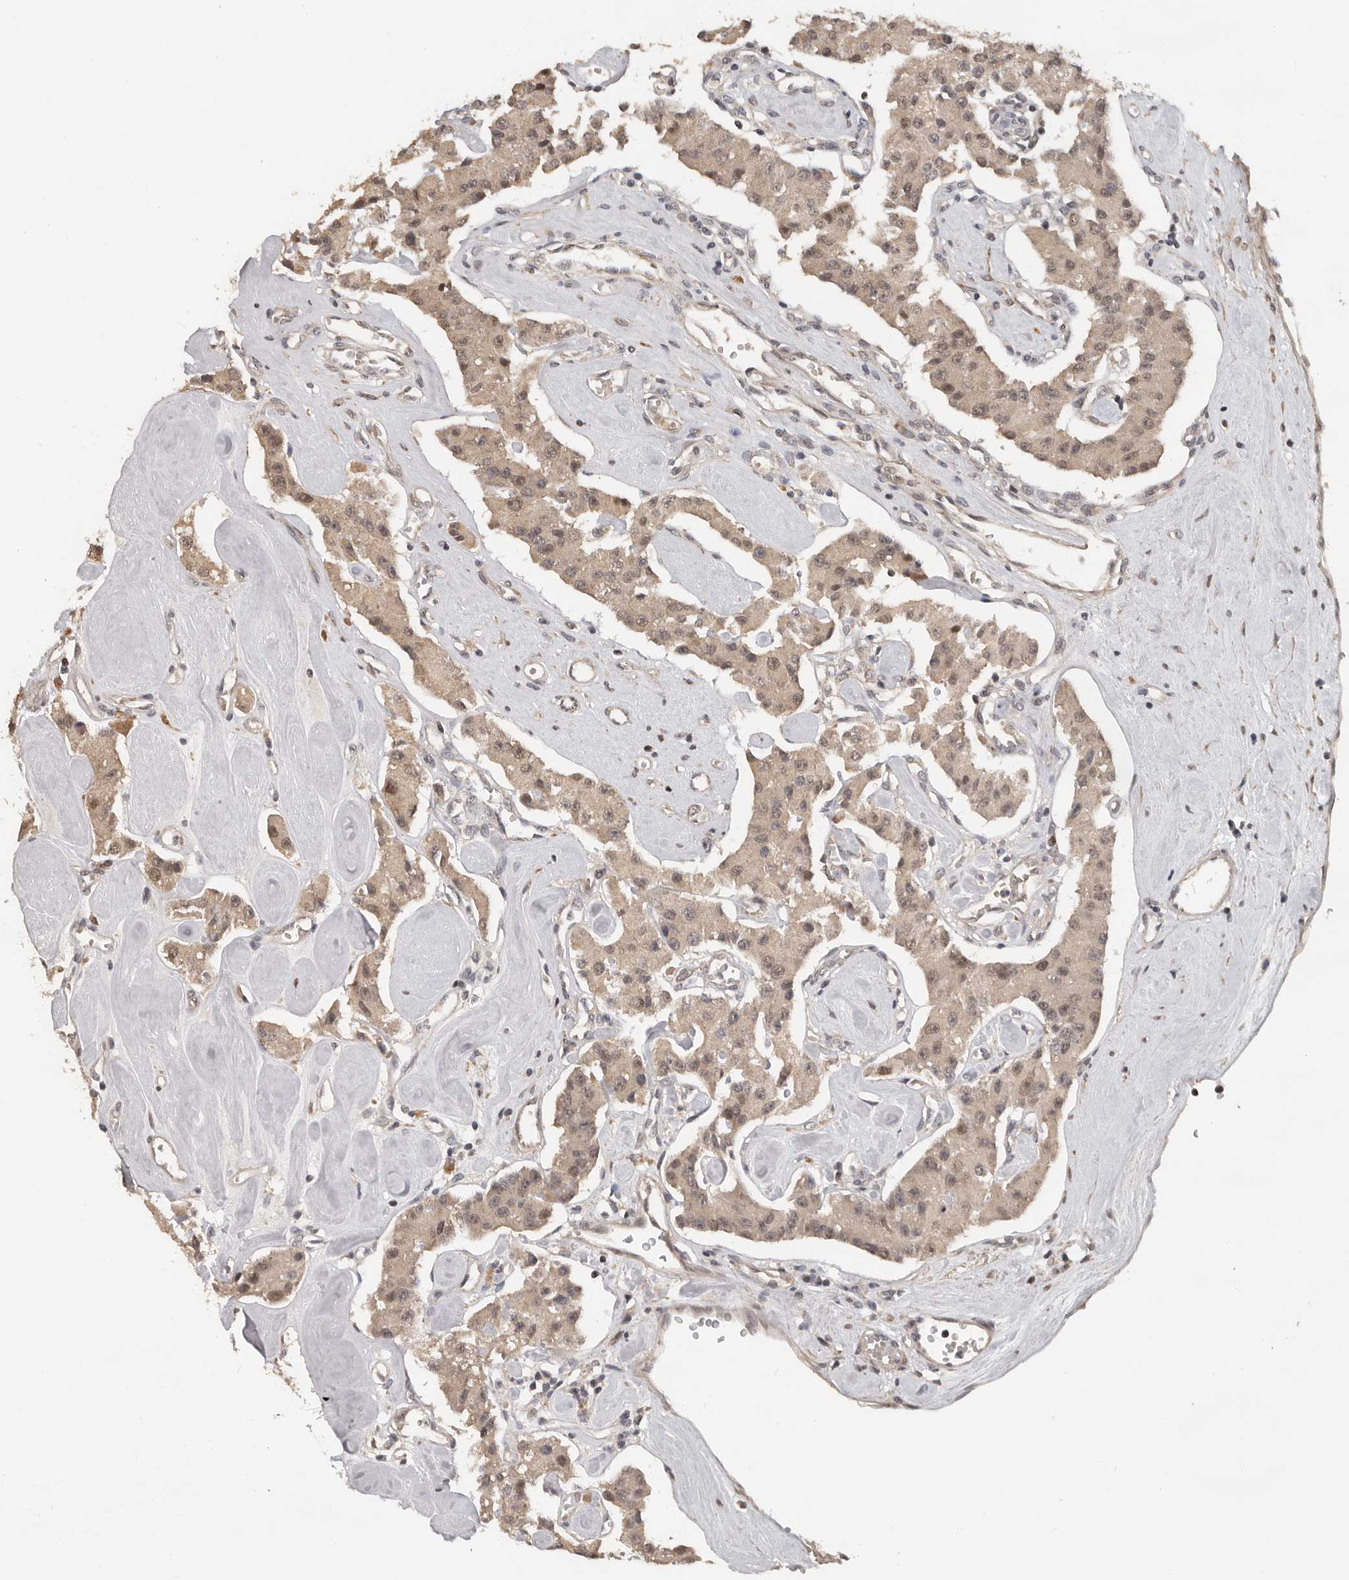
{"staining": {"intensity": "moderate", "quantity": ">75%", "location": "nuclear"}, "tissue": "carcinoid", "cell_type": "Tumor cells", "image_type": "cancer", "snomed": [{"axis": "morphology", "description": "Carcinoid, malignant, NOS"}, {"axis": "topography", "description": "Pancreas"}], "caption": "This image reveals immunohistochemistry staining of human carcinoid, with medium moderate nuclear positivity in approximately >75% of tumor cells.", "gene": "HENMT1", "patient": {"sex": "male", "age": 41}}